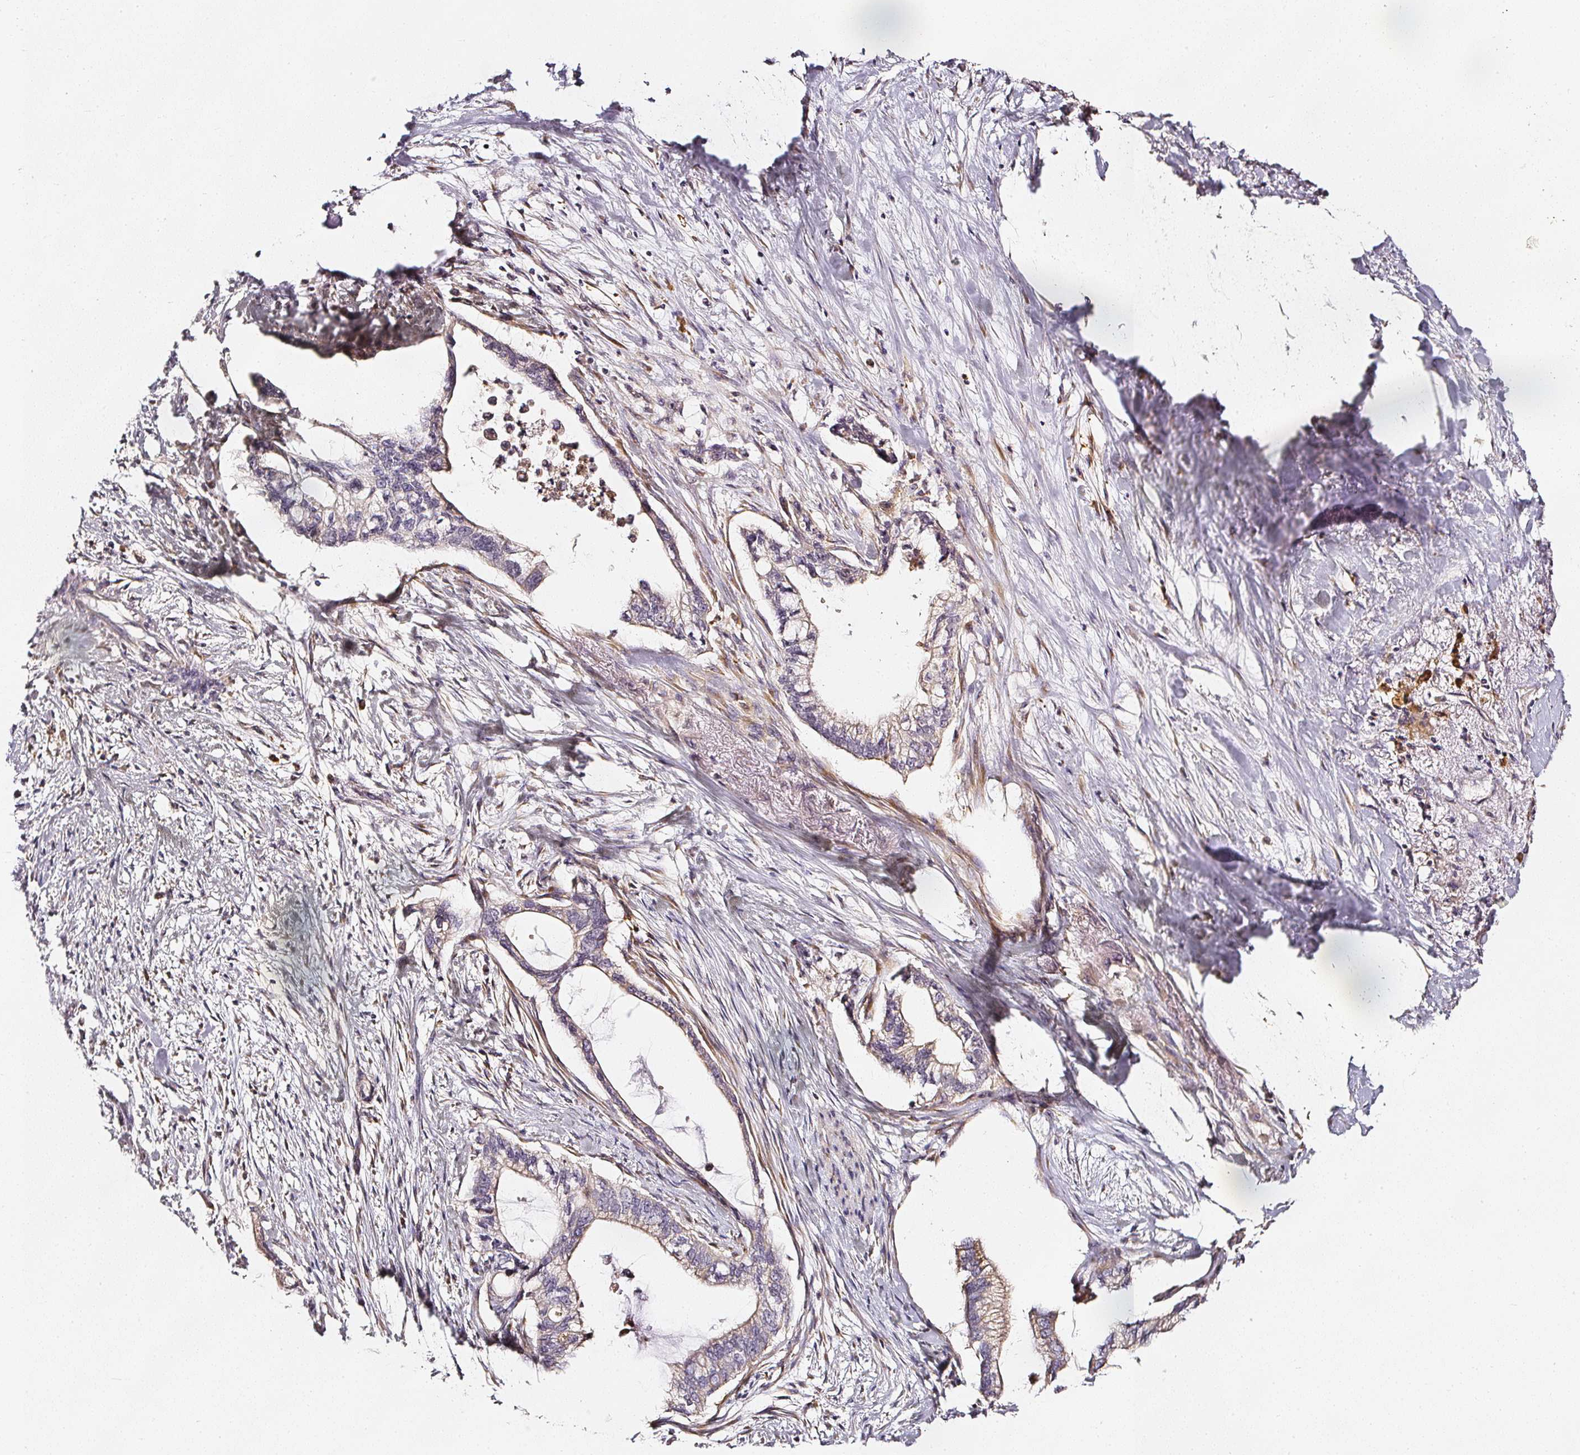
{"staining": {"intensity": "moderate", "quantity": ">75%", "location": "cytoplasmic/membranous"}, "tissue": "pancreatic cancer", "cell_type": "Tumor cells", "image_type": "cancer", "snomed": [{"axis": "morphology", "description": "Adenocarcinoma, NOS"}, {"axis": "topography", "description": "Pancreas"}], "caption": "Pancreatic adenocarcinoma stained with IHC displays moderate cytoplasmic/membranous staining in about >75% of tumor cells.", "gene": "NTRK1", "patient": {"sex": "male", "age": 70}}